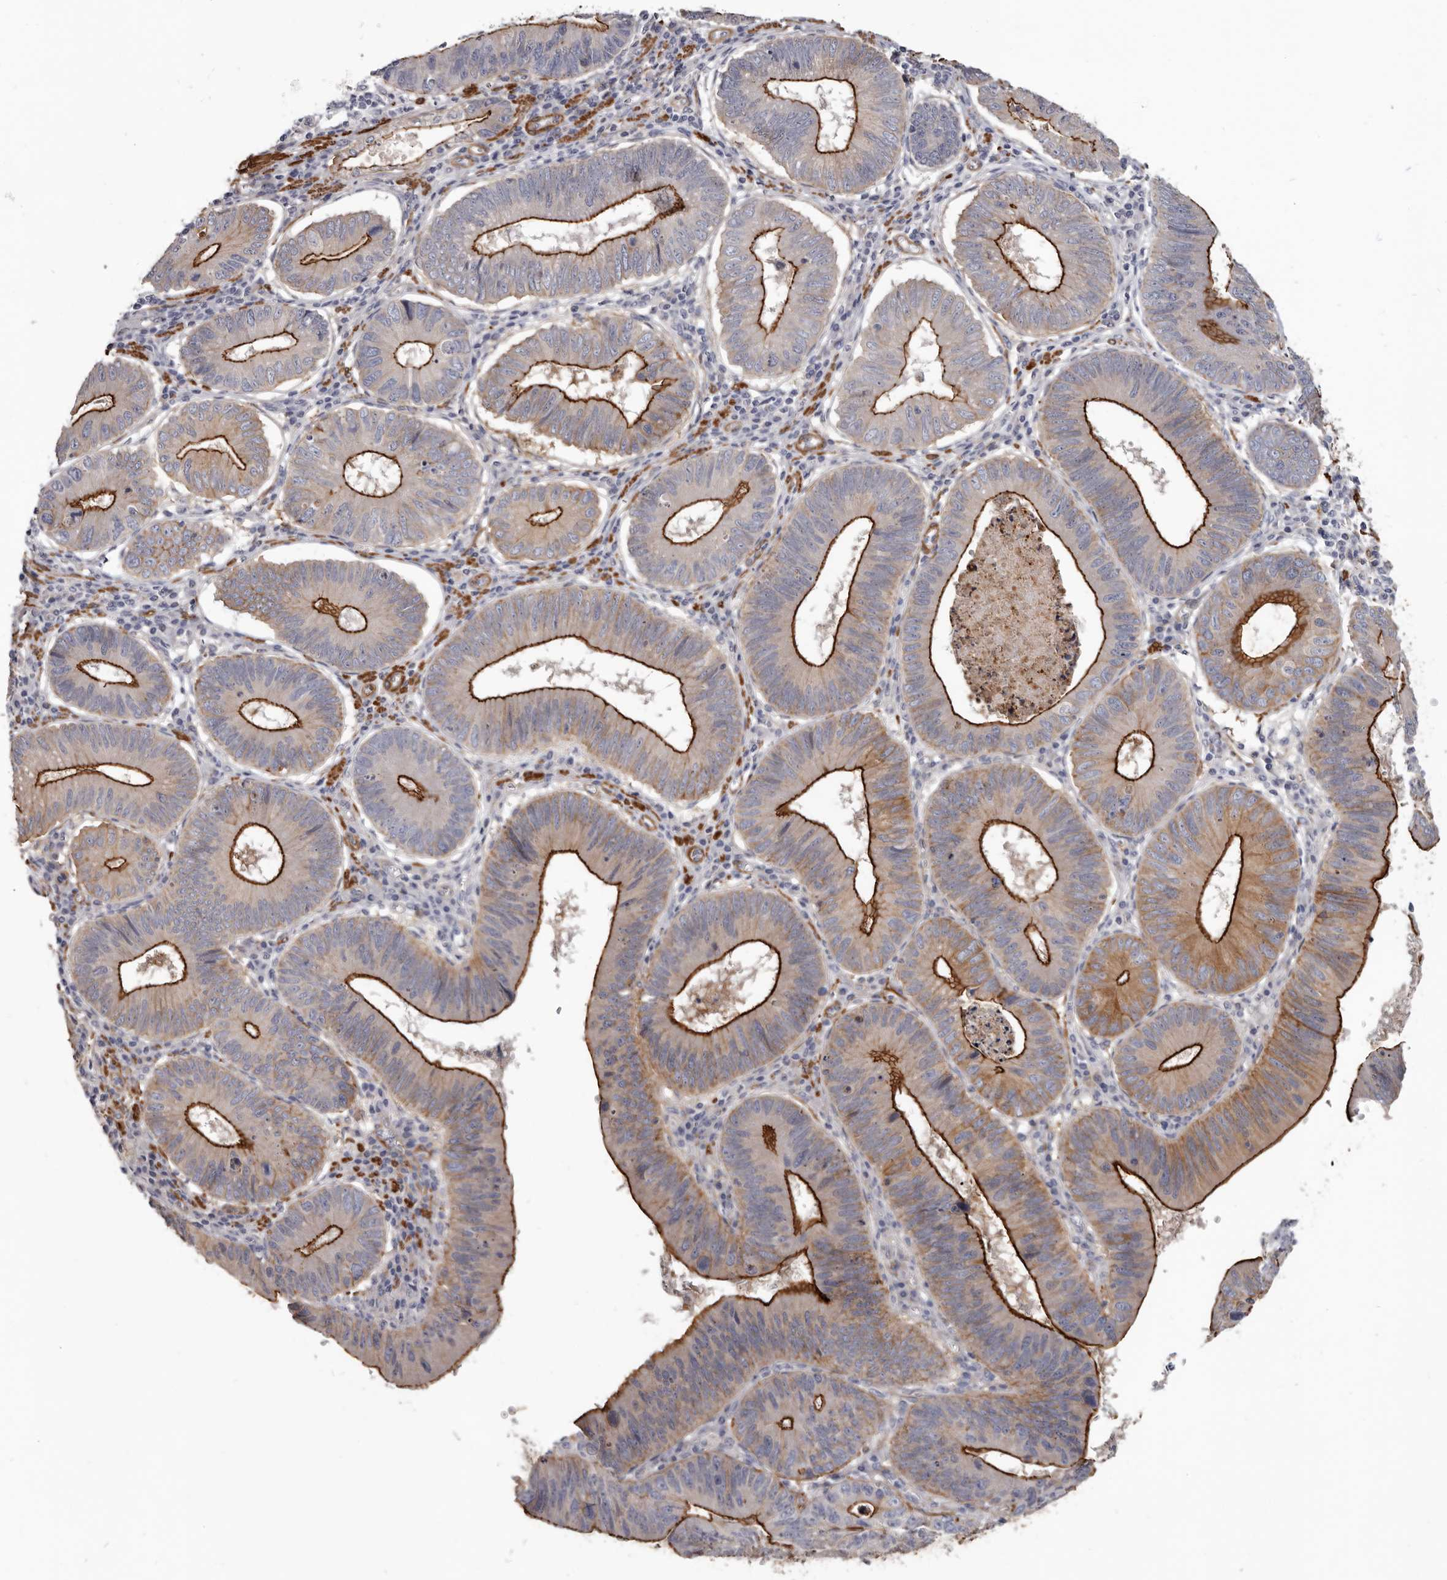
{"staining": {"intensity": "strong", "quantity": "25%-75%", "location": "cytoplasmic/membranous"}, "tissue": "stomach cancer", "cell_type": "Tumor cells", "image_type": "cancer", "snomed": [{"axis": "morphology", "description": "Adenocarcinoma, NOS"}, {"axis": "topography", "description": "Stomach"}], "caption": "The micrograph demonstrates staining of stomach cancer (adenocarcinoma), revealing strong cytoplasmic/membranous protein positivity (brown color) within tumor cells.", "gene": "CGN", "patient": {"sex": "male", "age": 59}}